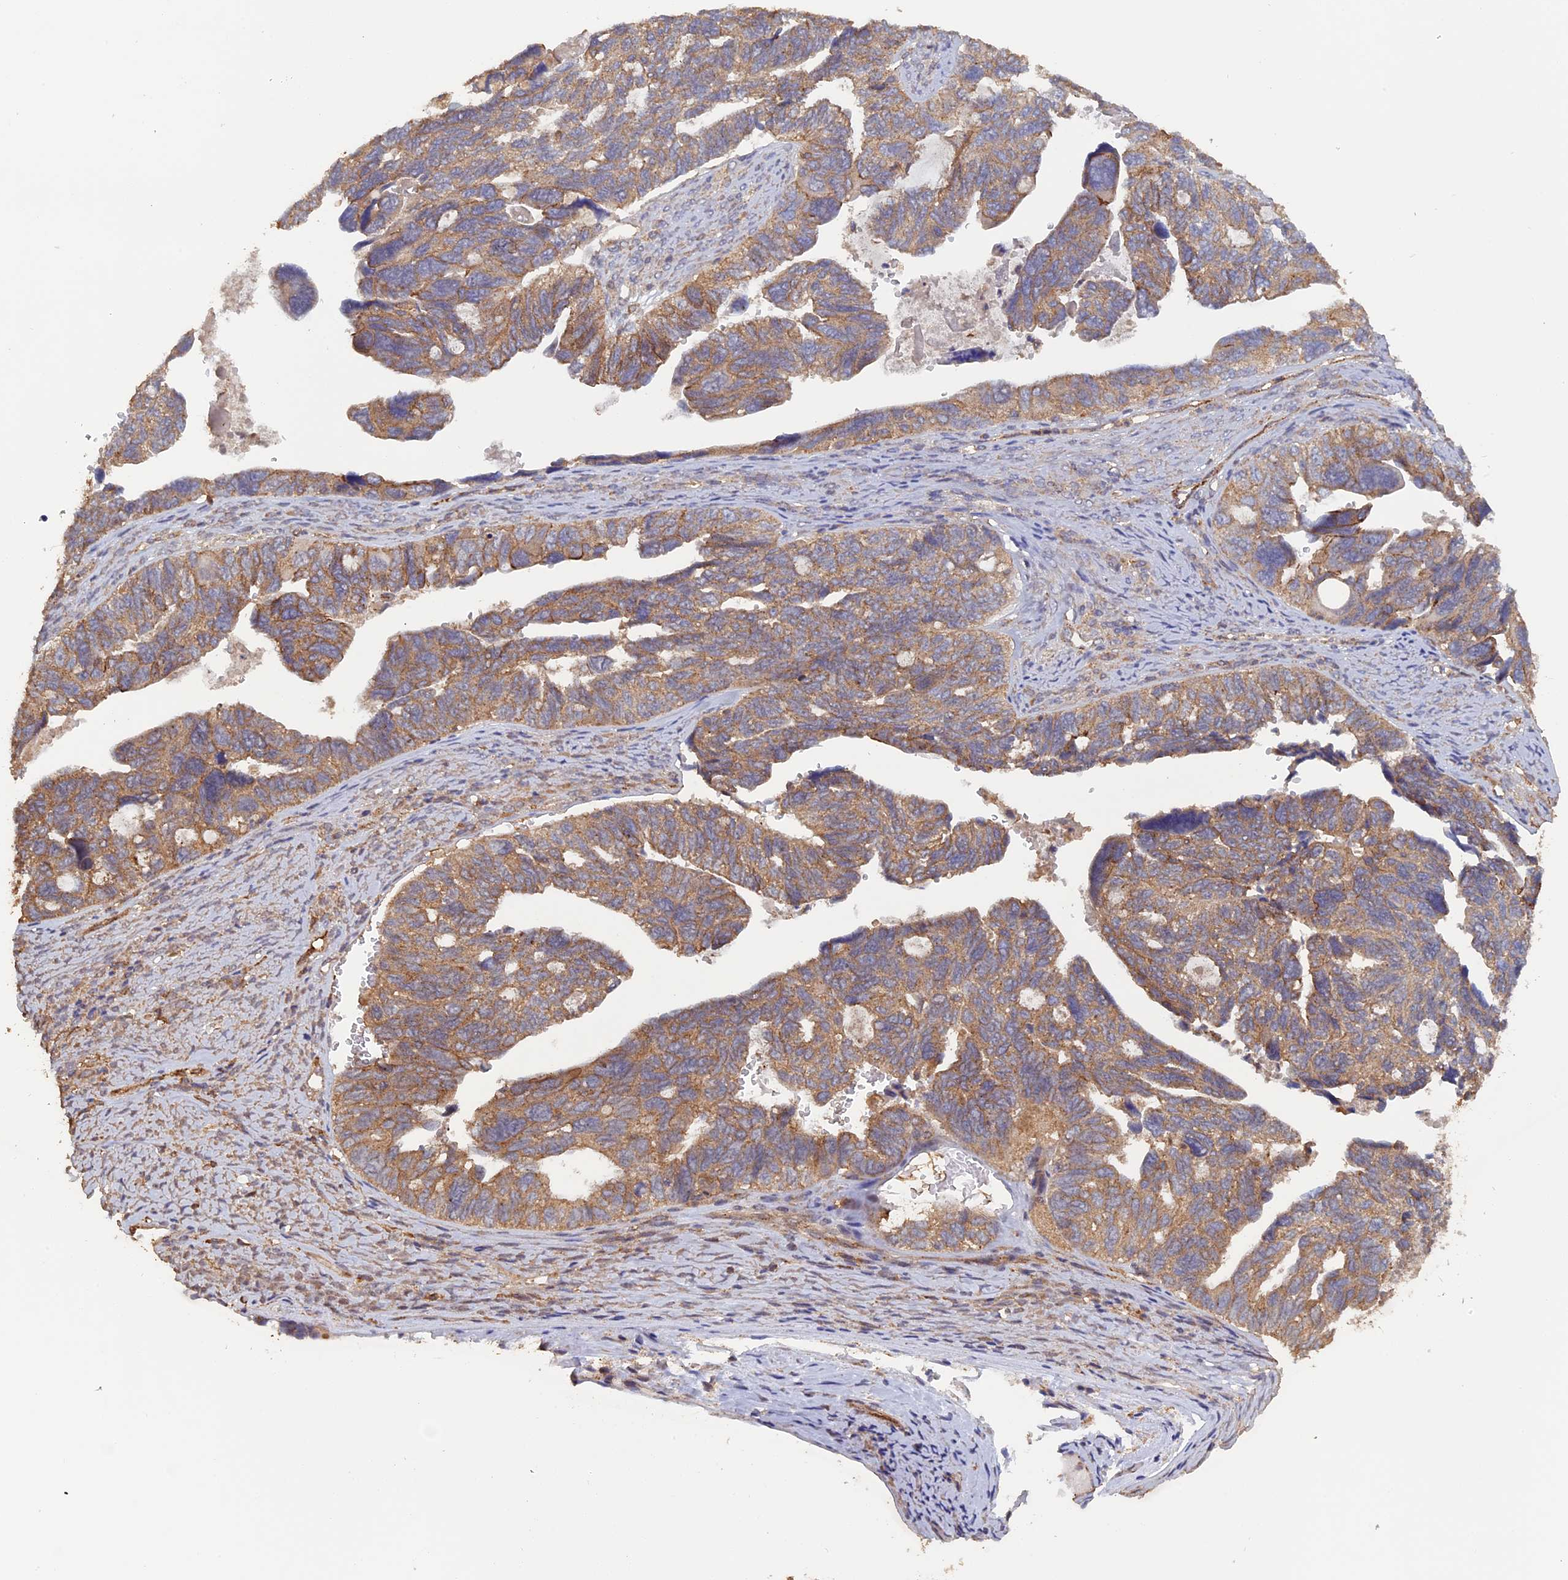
{"staining": {"intensity": "moderate", "quantity": ">75%", "location": "cytoplasmic/membranous"}, "tissue": "ovarian cancer", "cell_type": "Tumor cells", "image_type": "cancer", "snomed": [{"axis": "morphology", "description": "Cystadenocarcinoma, serous, NOS"}, {"axis": "topography", "description": "Ovary"}], "caption": "Immunohistochemical staining of human ovarian serous cystadenocarcinoma reveals medium levels of moderate cytoplasmic/membranous protein expression in approximately >75% of tumor cells.", "gene": "PIGQ", "patient": {"sex": "female", "age": 79}}